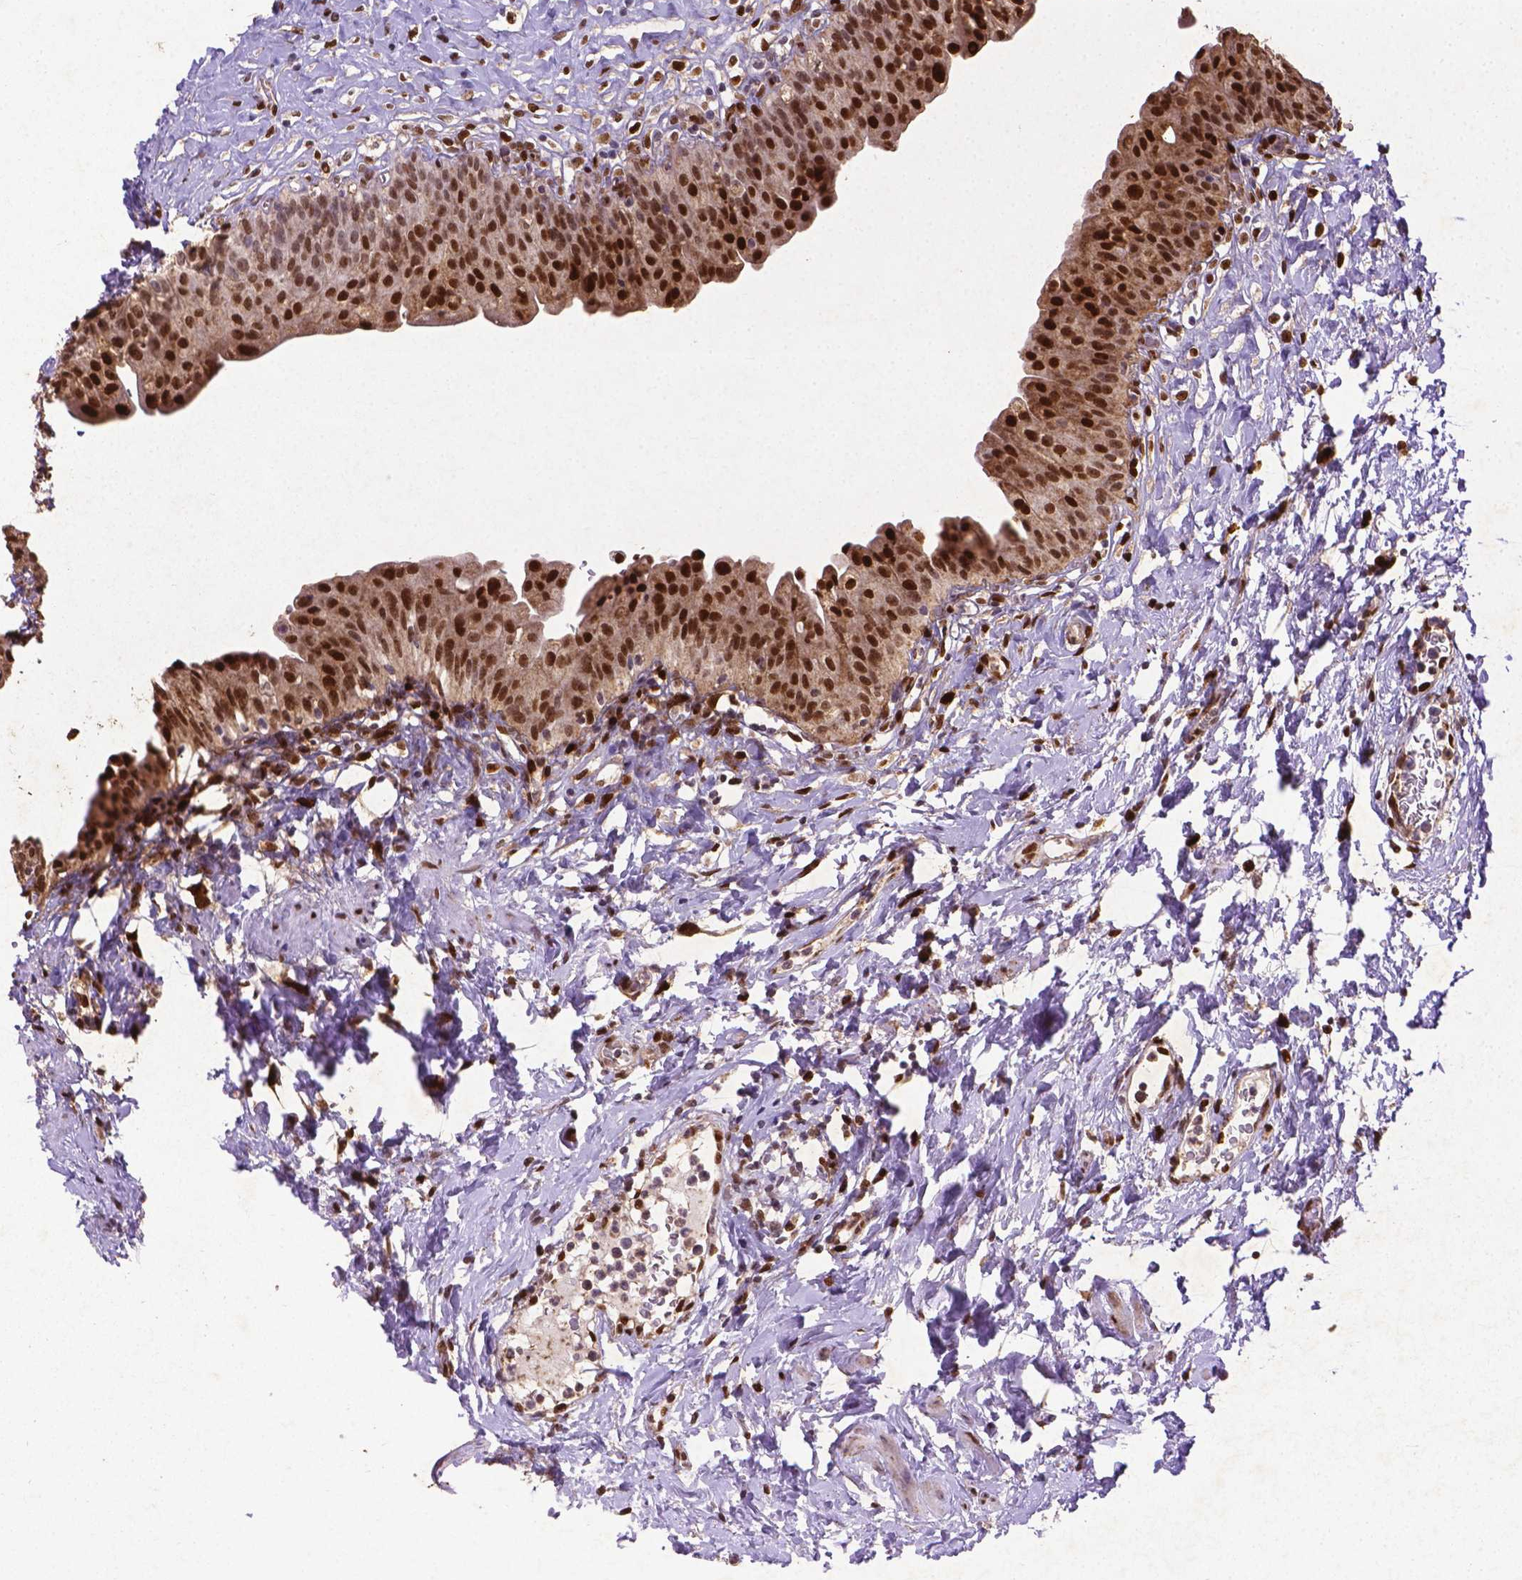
{"staining": {"intensity": "moderate", "quantity": ">75%", "location": "nuclear"}, "tissue": "urinary bladder", "cell_type": "Urothelial cells", "image_type": "normal", "snomed": [{"axis": "morphology", "description": "Normal tissue, NOS"}, {"axis": "topography", "description": "Urinary bladder"}], "caption": "Immunohistochemical staining of unremarkable urinary bladder exhibits >75% levels of moderate nuclear protein positivity in approximately >75% of urothelial cells.", "gene": "CDKN1A", "patient": {"sex": "male", "age": 76}}